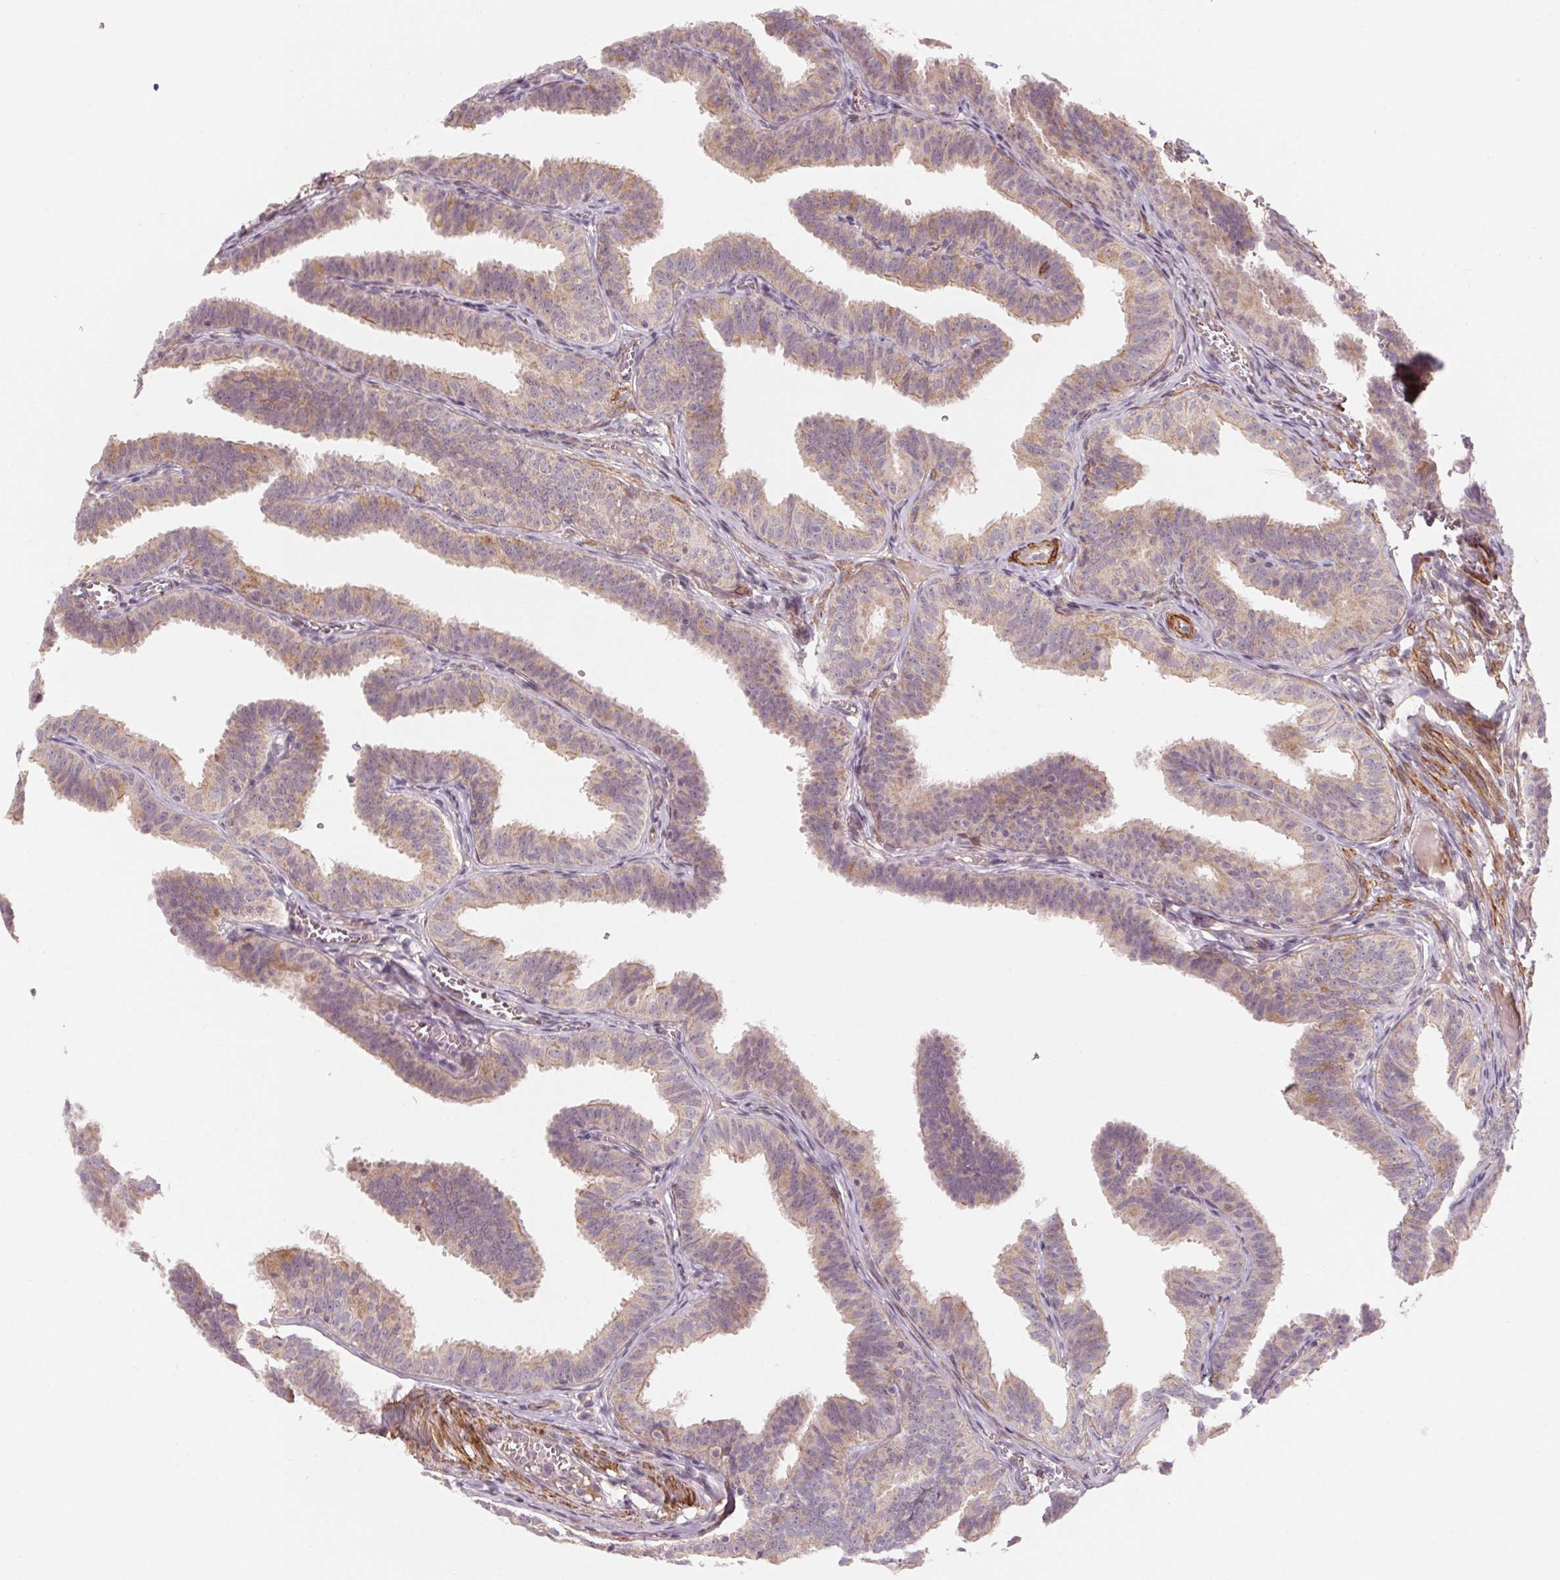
{"staining": {"intensity": "weak", "quantity": ">75%", "location": "cytoplasmic/membranous"}, "tissue": "fallopian tube", "cell_type": "Glandular cells", "image_type": "normal", "snomed": [{"axis": "morphology", "description": "Normal tissue, NOS"}, {"axis": "topography", "description": "Fallopian tube"}], "caption": "Immunohistochemical staining of benign fallopian tube shows >75% levels of weak cytoplasmic/membranous protein positivity in approximately >75% of glandular cells. (IHC, brightfield microscopy, high magnification).", "gene": "CCDC112", "patient": {"sex": "female", "age": 25}}